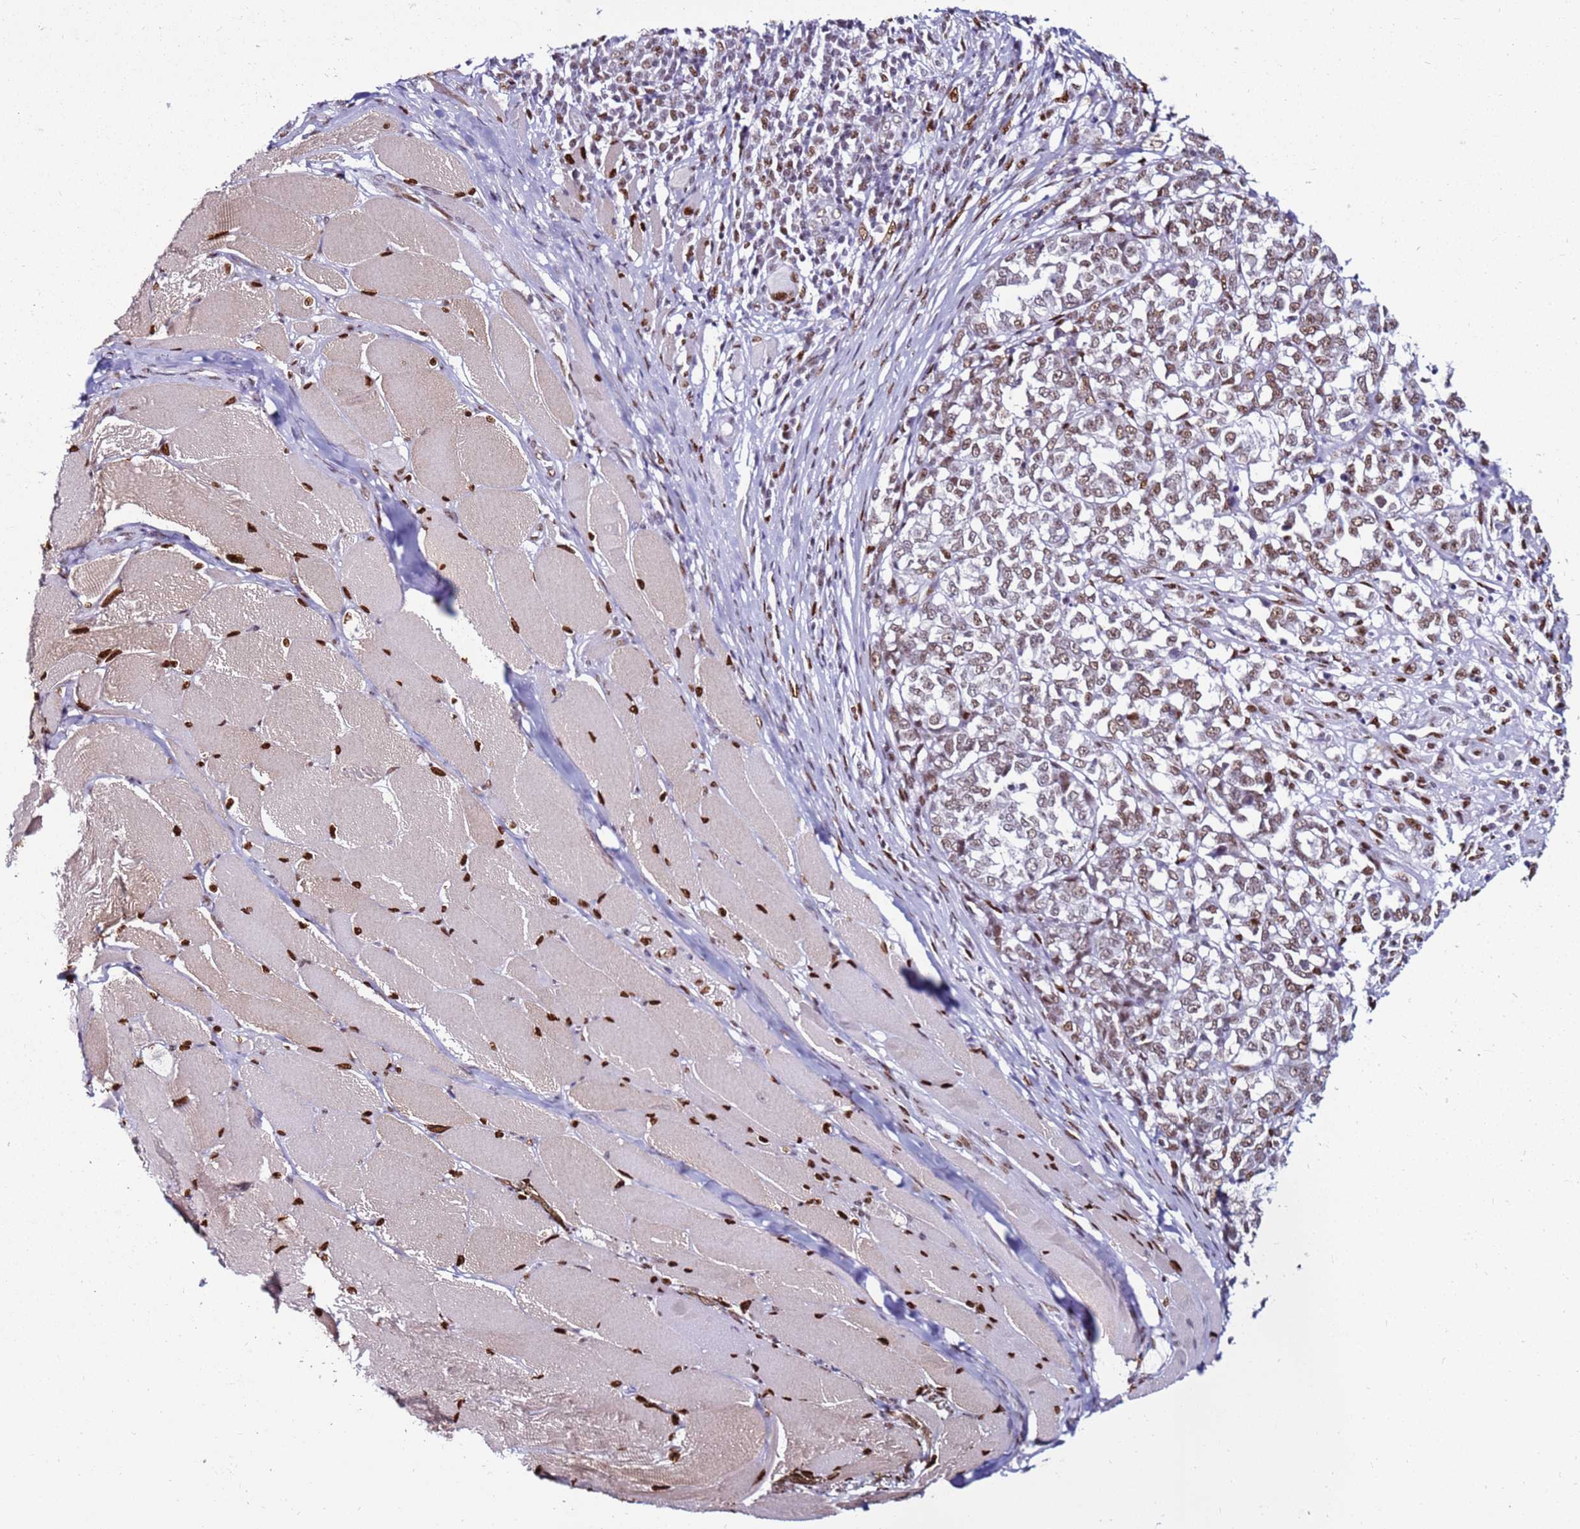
{"staining": {"intensity": "moderate", "quantity": ">75%", "location": "nuclear"}, "tissue": "melanoma", "cell_type": "Tumor cells", "image_type": "cancer", "snomed": [{"axis": "morphology", "description": "Malignant melanoma, NOS"}, {"axis": "topography", "description": "Skin"}], "caption": "There is medium levels of moderate nuclear expression in tumor cells of melanoma, as demonstrated by immunohistochemical staining (brown color).", "gene": "KPNA4", "patient": {"sex": "female", "age": 72}}